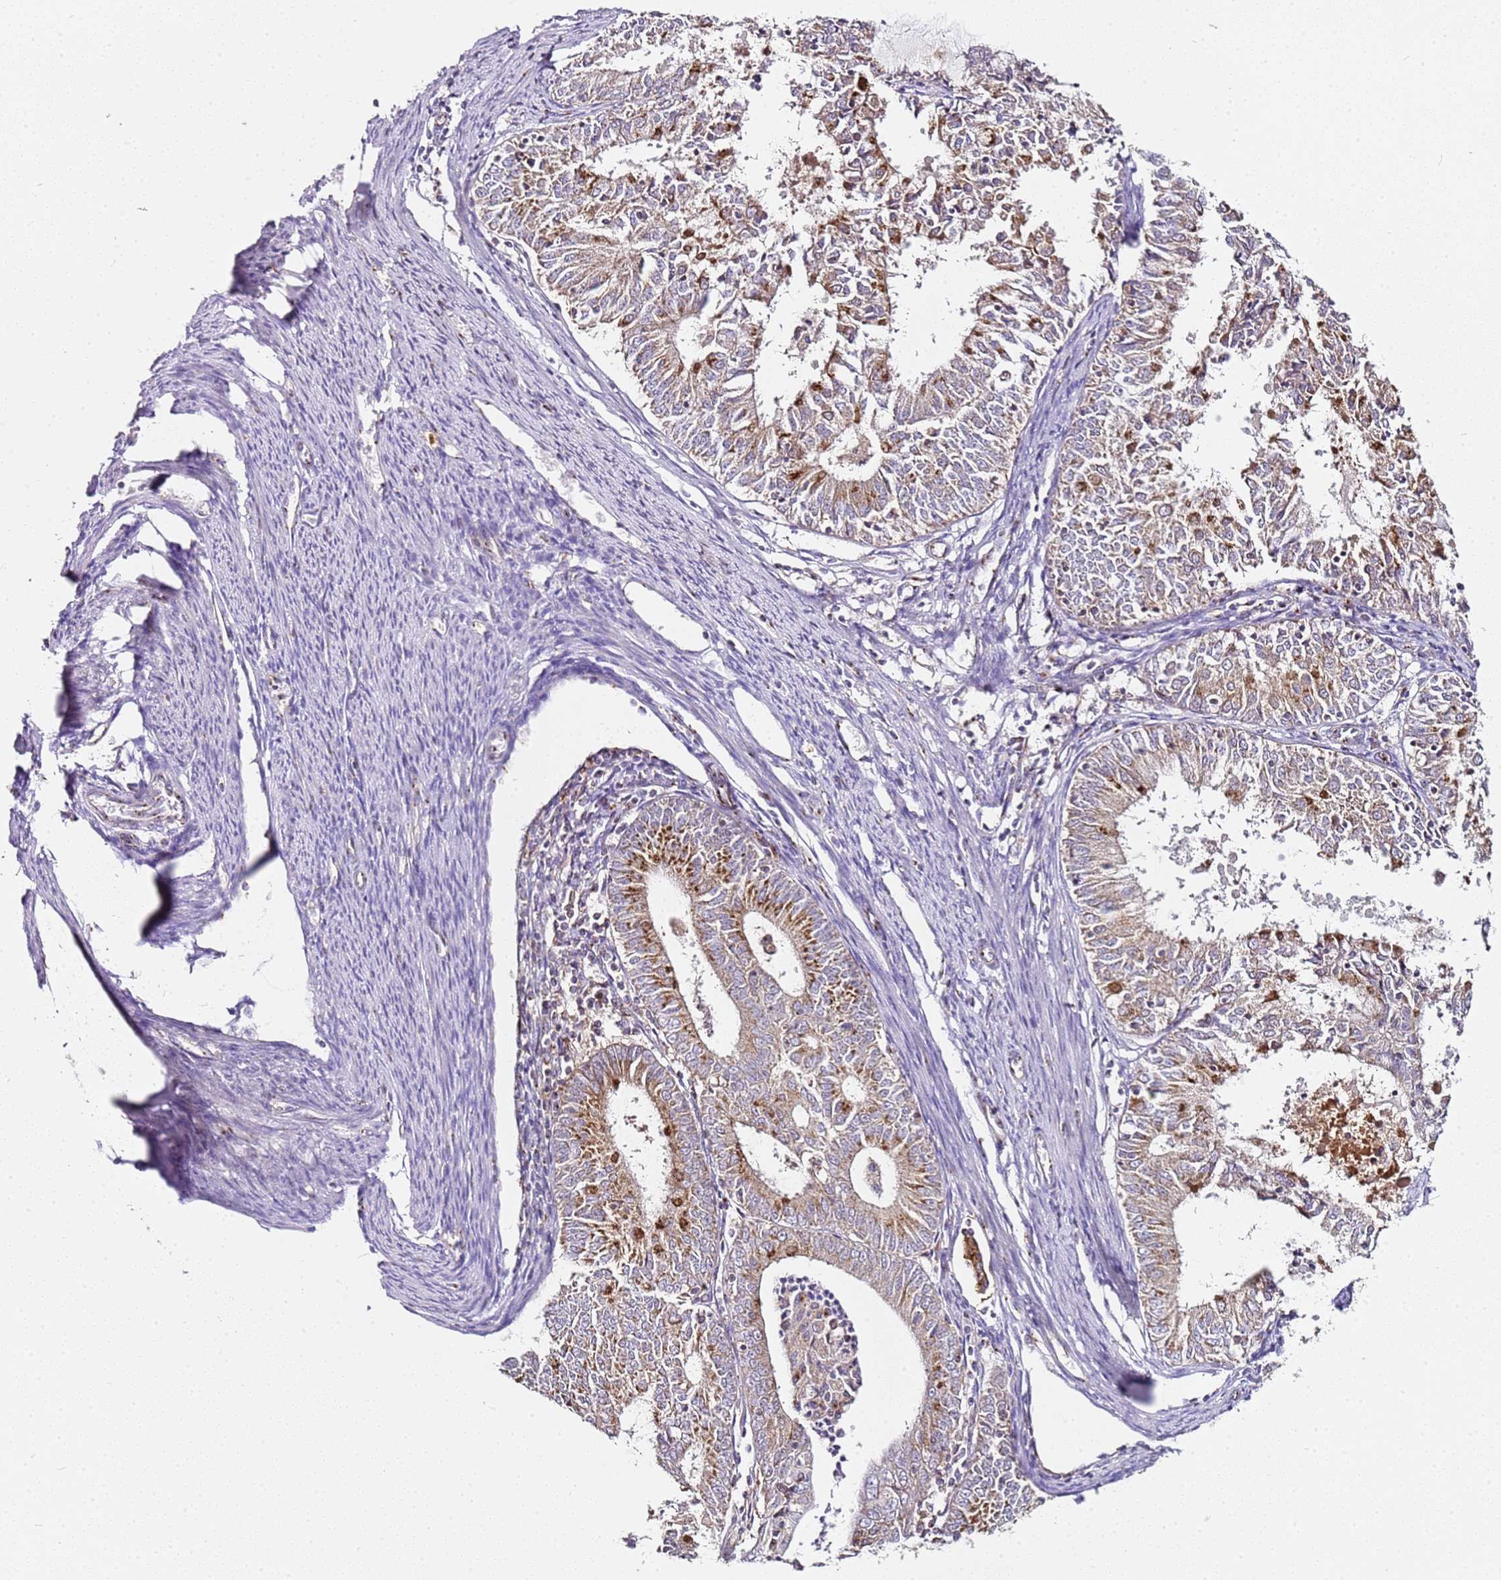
{"staining": {"intensity": "moderate", "quantity": "<25%", "location": "cytoplasmic/membranous"}, "tissue": "endometrial cancer", "cell_type": "Tumor cells", "image_type": "cancer", "snomed": [{"axis": "morphology", "description": "Adenocarcinoma, NOS"}, {"axis": "topography", "description": "Endometrium"}], "caption": "Human endometrial cancer (adenocarcinoma) stained with a protein marker displays moderate staining in tumor cells.", "gene": "MRPL49", "patient": {"sex": "female", "age": 57}}